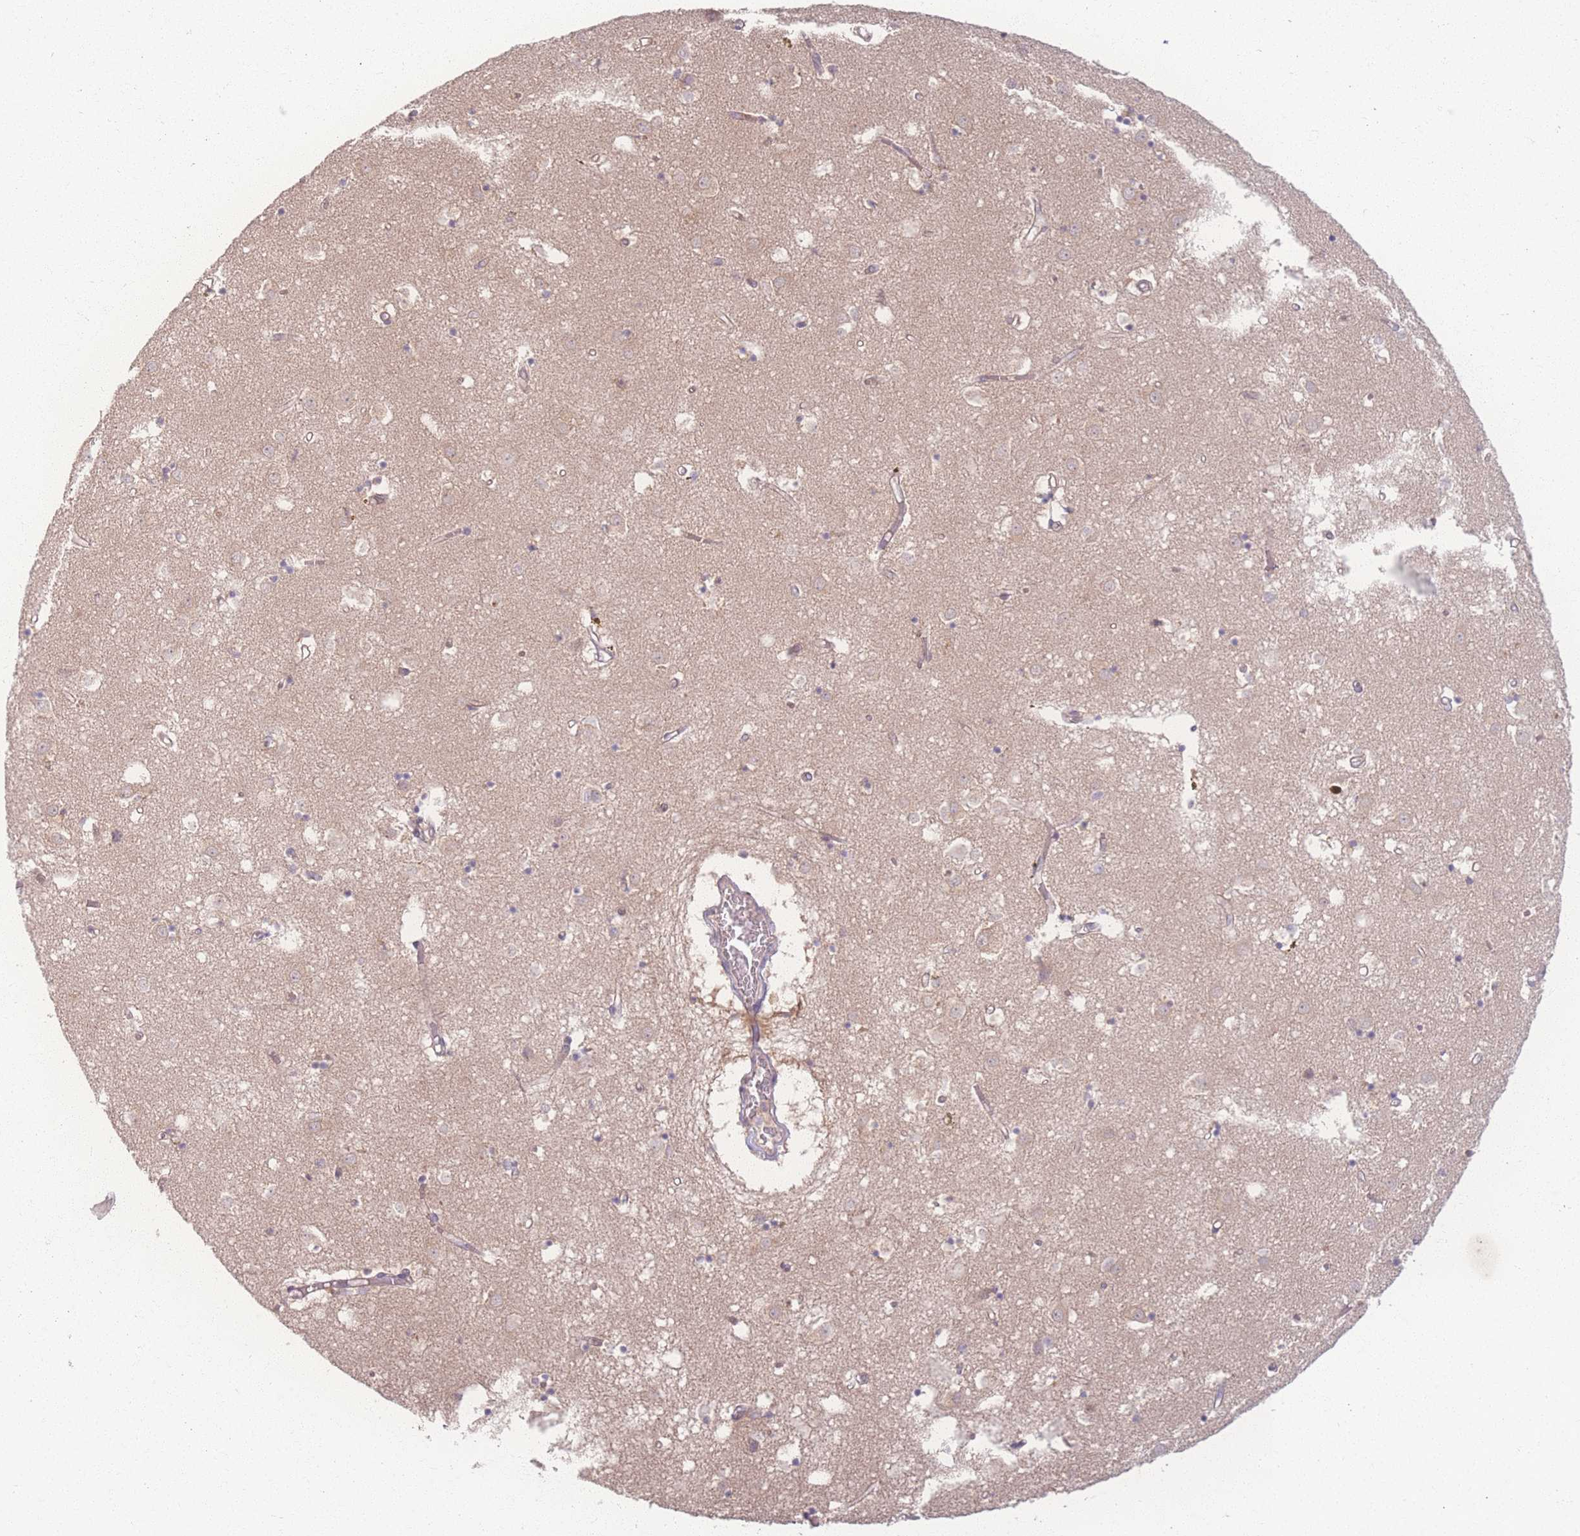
{"staining": {"intensity": "negative", "quantity": "none", "location": "none"}, "tissue": "caudate", "cell_type": "Glial cells", "image_type": "normal", "snomed": [{"axis": "morphology", "description": "Normal tissue, NOS"}, {"axis": "topography", "description": "Lateral ventricle wall"}], "caption": "This image is of unremarkable caudate stained with immunohistochemistry (IHC) to label a protein in brown with the nuclei are counter-stained blue. There is no expression in glial cells.", "gene": "INSR", "patient": {"sex": "male", "age": 70}}